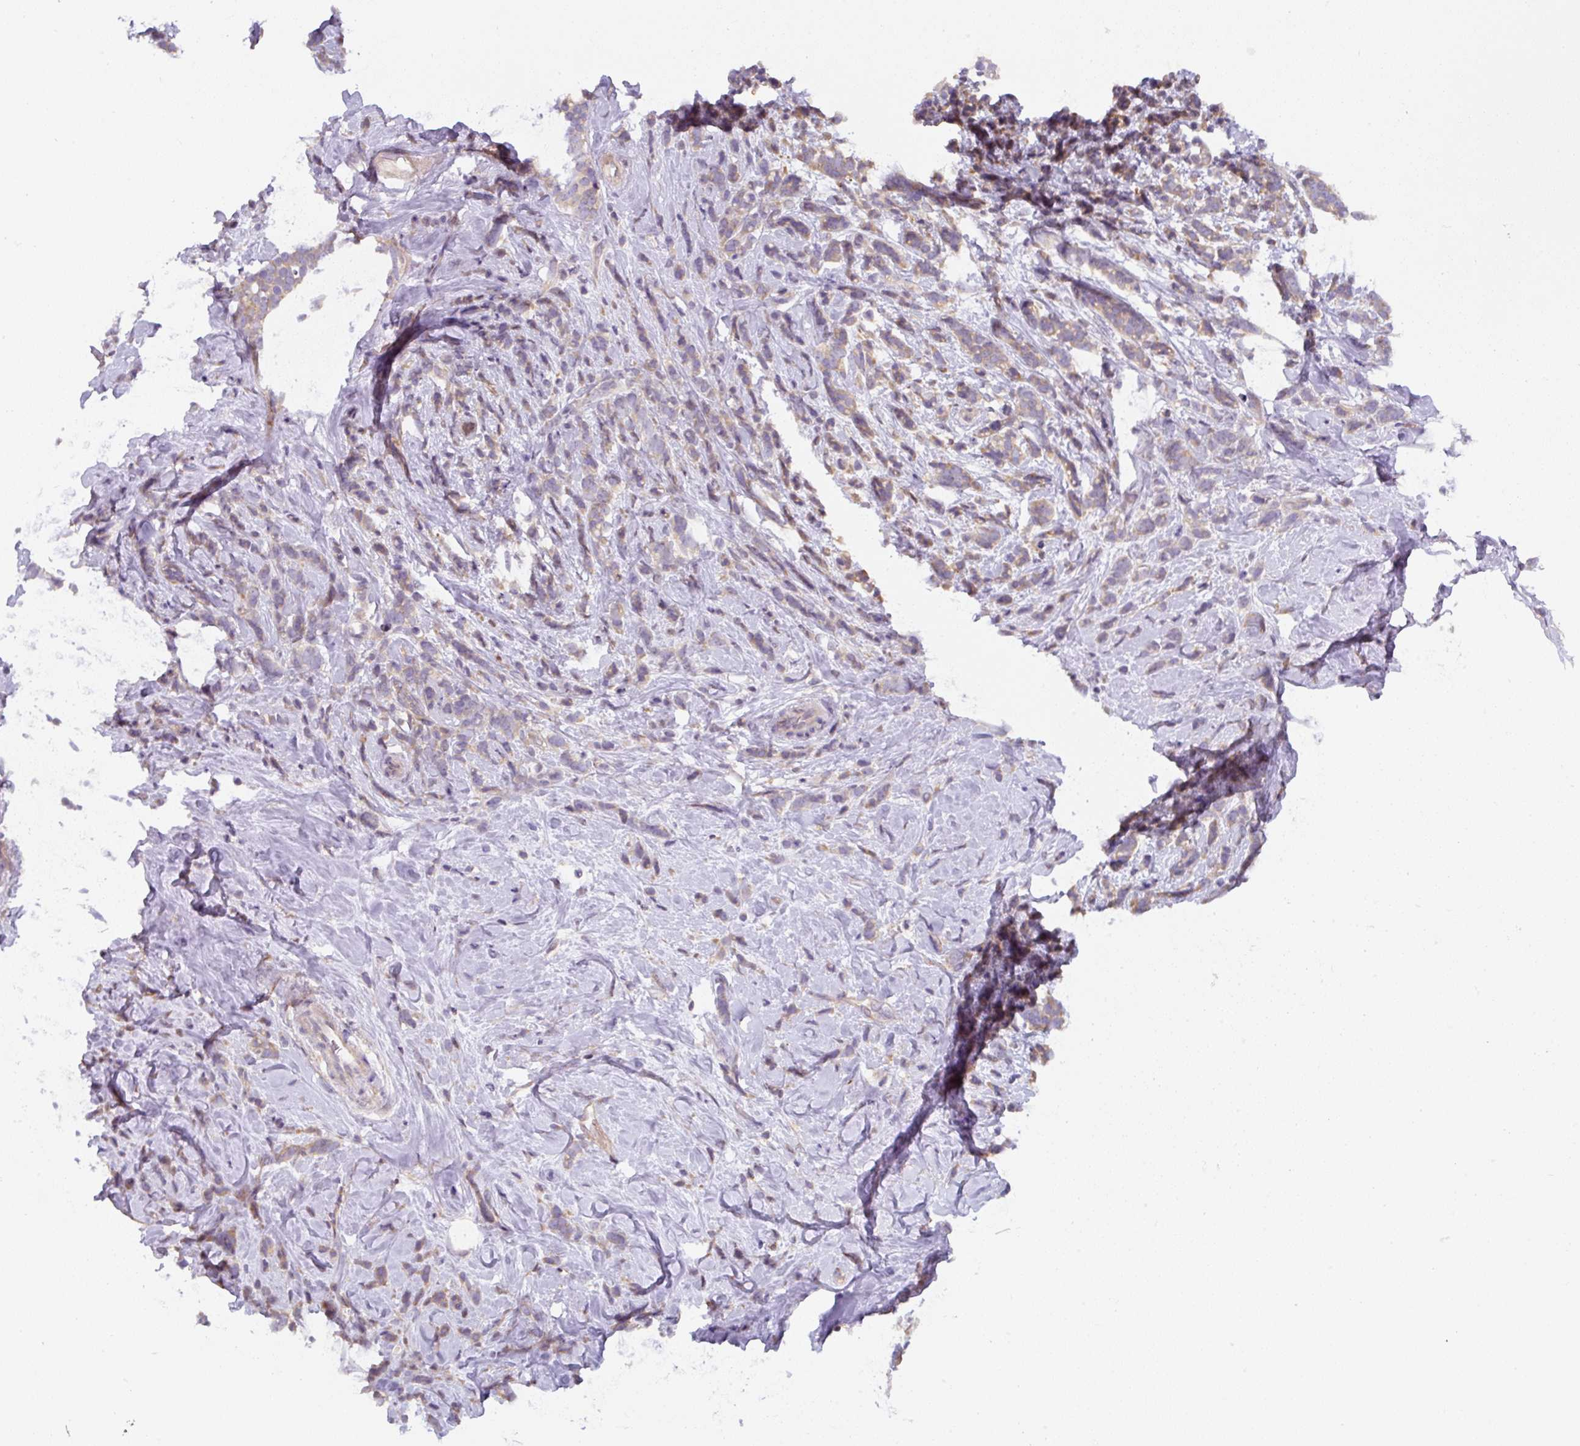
{"staining": {"intensity": "weak", "quantity": ">75%", "location": "cytoplasmic/membranous"}, "tissue": "breast cancer", "cell_type": "Tumor cells", "image_type": "cancer", "snomed": [{"axis": "morphology", "description": "Lobular carcinoma"}, {"axis": "topography", "description": "Breast"}], "caption": "This histopathology image demonstrates immunohistochemistry (IHC) staining of human lobular carcinoma (breast), with low weak cytoplasmic/membranous positivity in approximately >75% of tumor cells.", "gene": "ST13", "patient": {"sex": "female", "age": 58}}